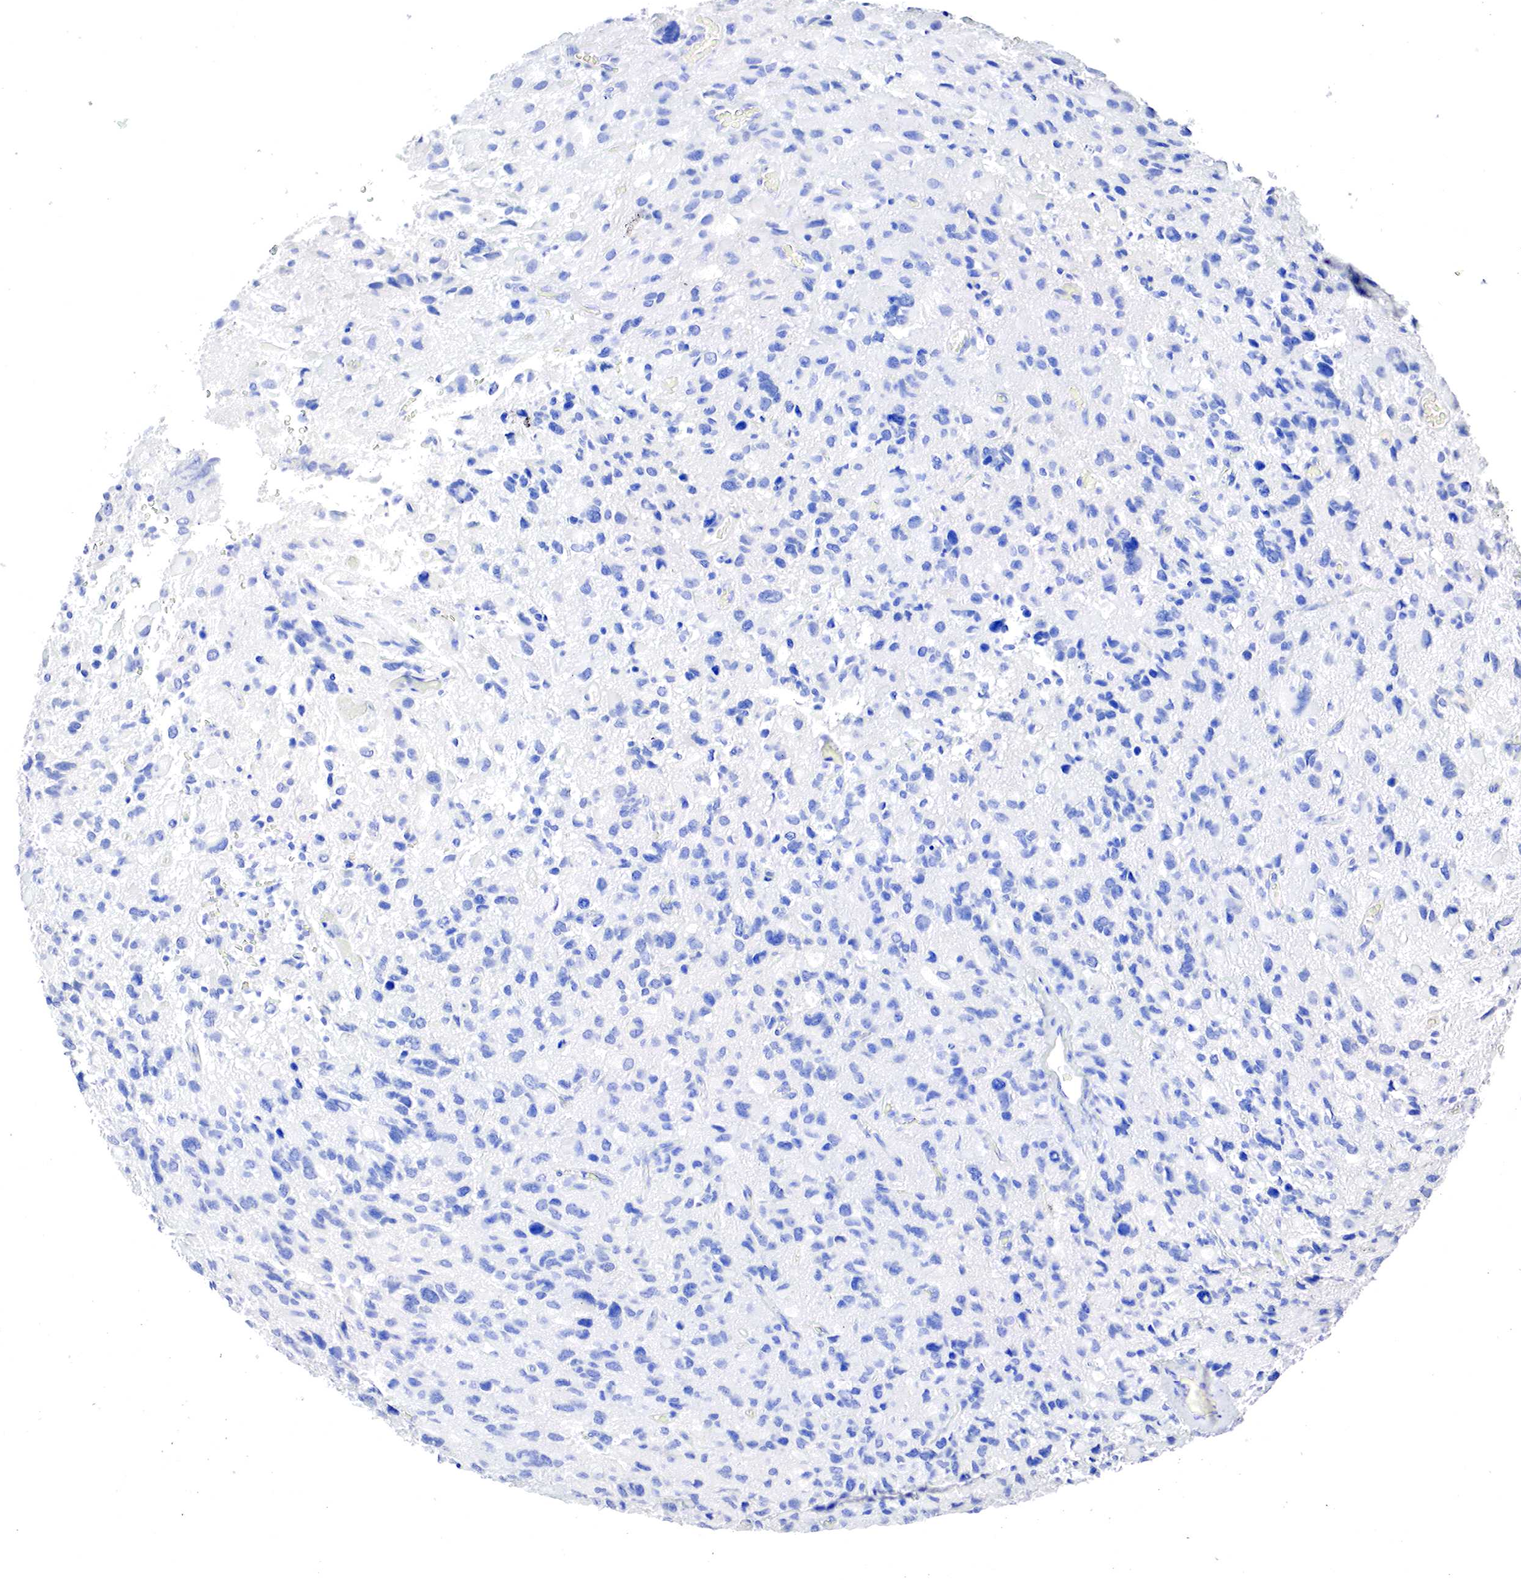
{"staining": {"intensity": "negative", "quantity": "none", "location": "none"}, "tissue": "glioma", "cell_type": "Tumor cells", "image_type": "cancer", "snomed": [{"axis": "morphology", "description": "Glioma, malignant, High grade"}, {"axis": "topography", "description": "Brain"}], "caption": "This histopathology image is of malignant high-grade glioma stained with immunohistochemistry (IHC) to label a protein in brown with the nuclei are counter-stained blue. There is no staining in tumor cells.", "gene": "OTC", "patient": {"sex": "male", "age": 69}}